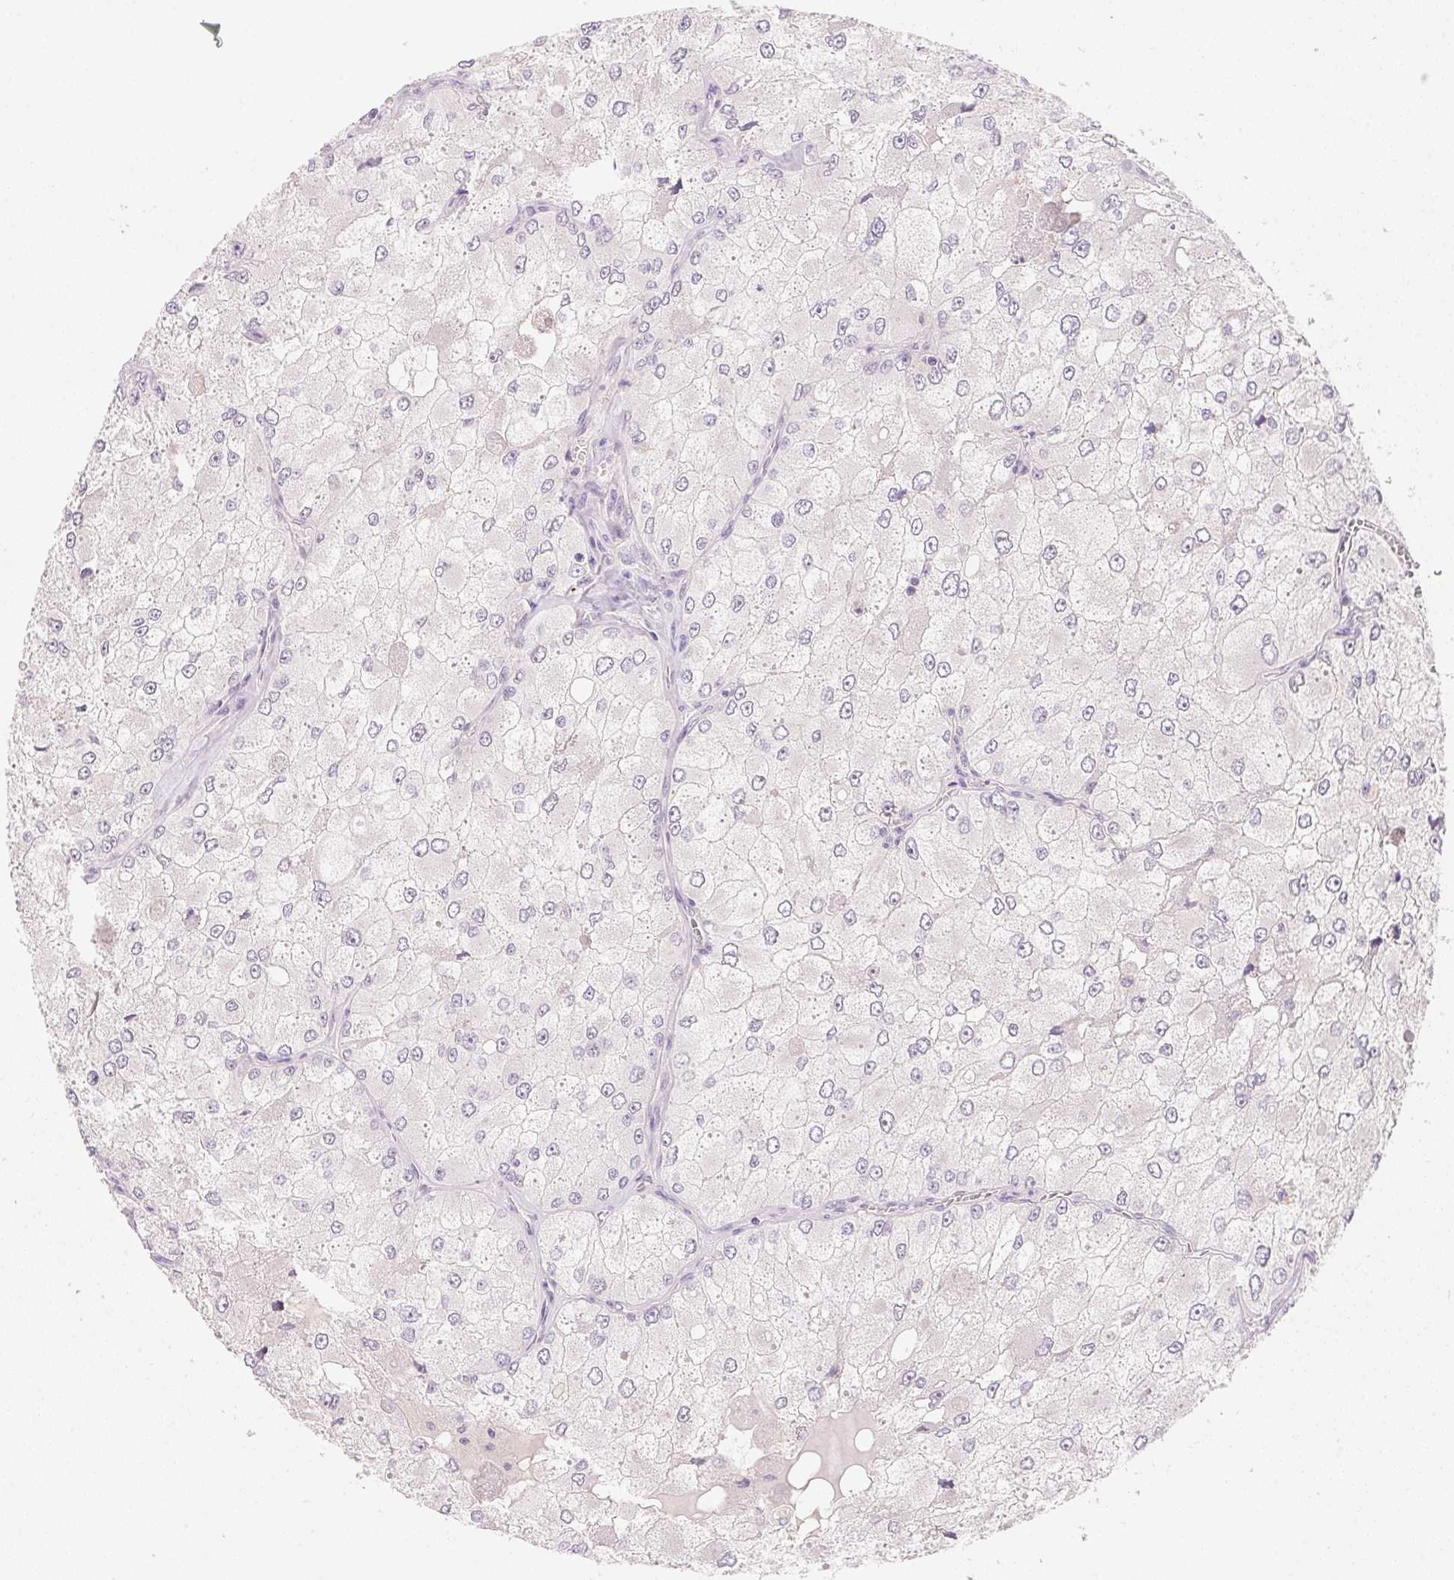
{"staining": {"intensity": "negative", "quantity": "none", "location": "none"}, "tissue": "renal cancer", "cell_type": "Tumor cells", "image_type": "cancer", "snomed": [{"axis": "morphology", "description": "Adenocarcinoma, NOS"}, {"axis": "topography", "description": "Kidney"}], "caption": "The histopathology image reveals no staining of tumor cells in adenocarcinoma (renal). (Stains: DAB immunohistochemistry with hematoxylin counter stain, Microscopy: brightfield microscopy at high magnification).", "gene": "MCOLN3", "patient": {"sex": "female", "age": 70}}